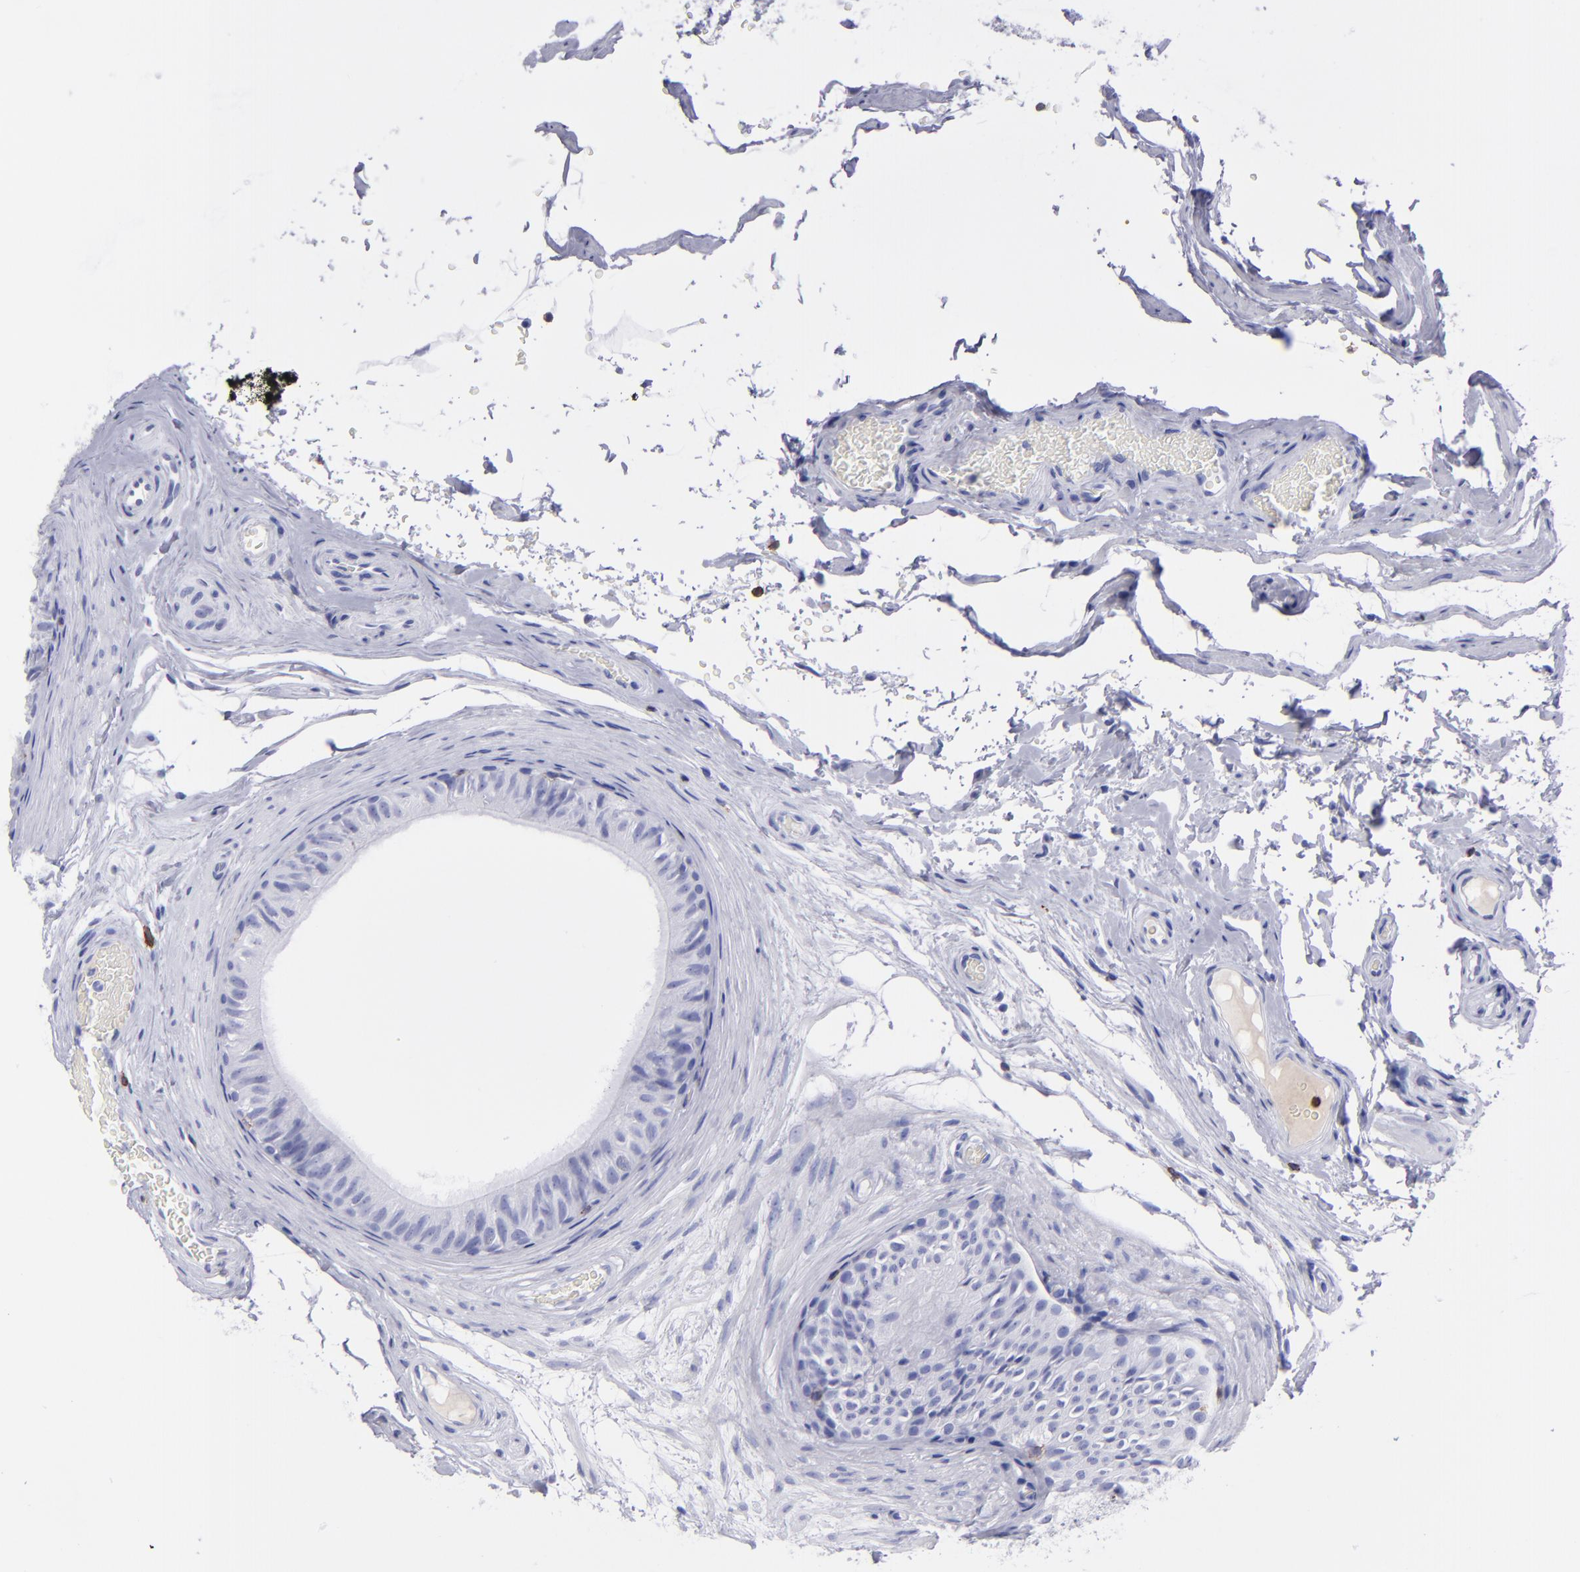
{"staining": {"intensity": "negative", "quantity": "none", "location": "none"}, "tissue": "epididymis", "cell_type": "Glandular cells", "image_type": "normal", "snomed": [{"axis": "morphology", "description": "Normal tissue, NOS"}, {"axis": "topography", "description": "Testis"}, {"axis": "topography", "description": "Epididymis"}], "caption": "This is an IHC histopathology image of unremarkable human epididymis. There is no staining in glandular cells.", "gene": "CD6", "patient": {"sex": "male", "age": 36}}